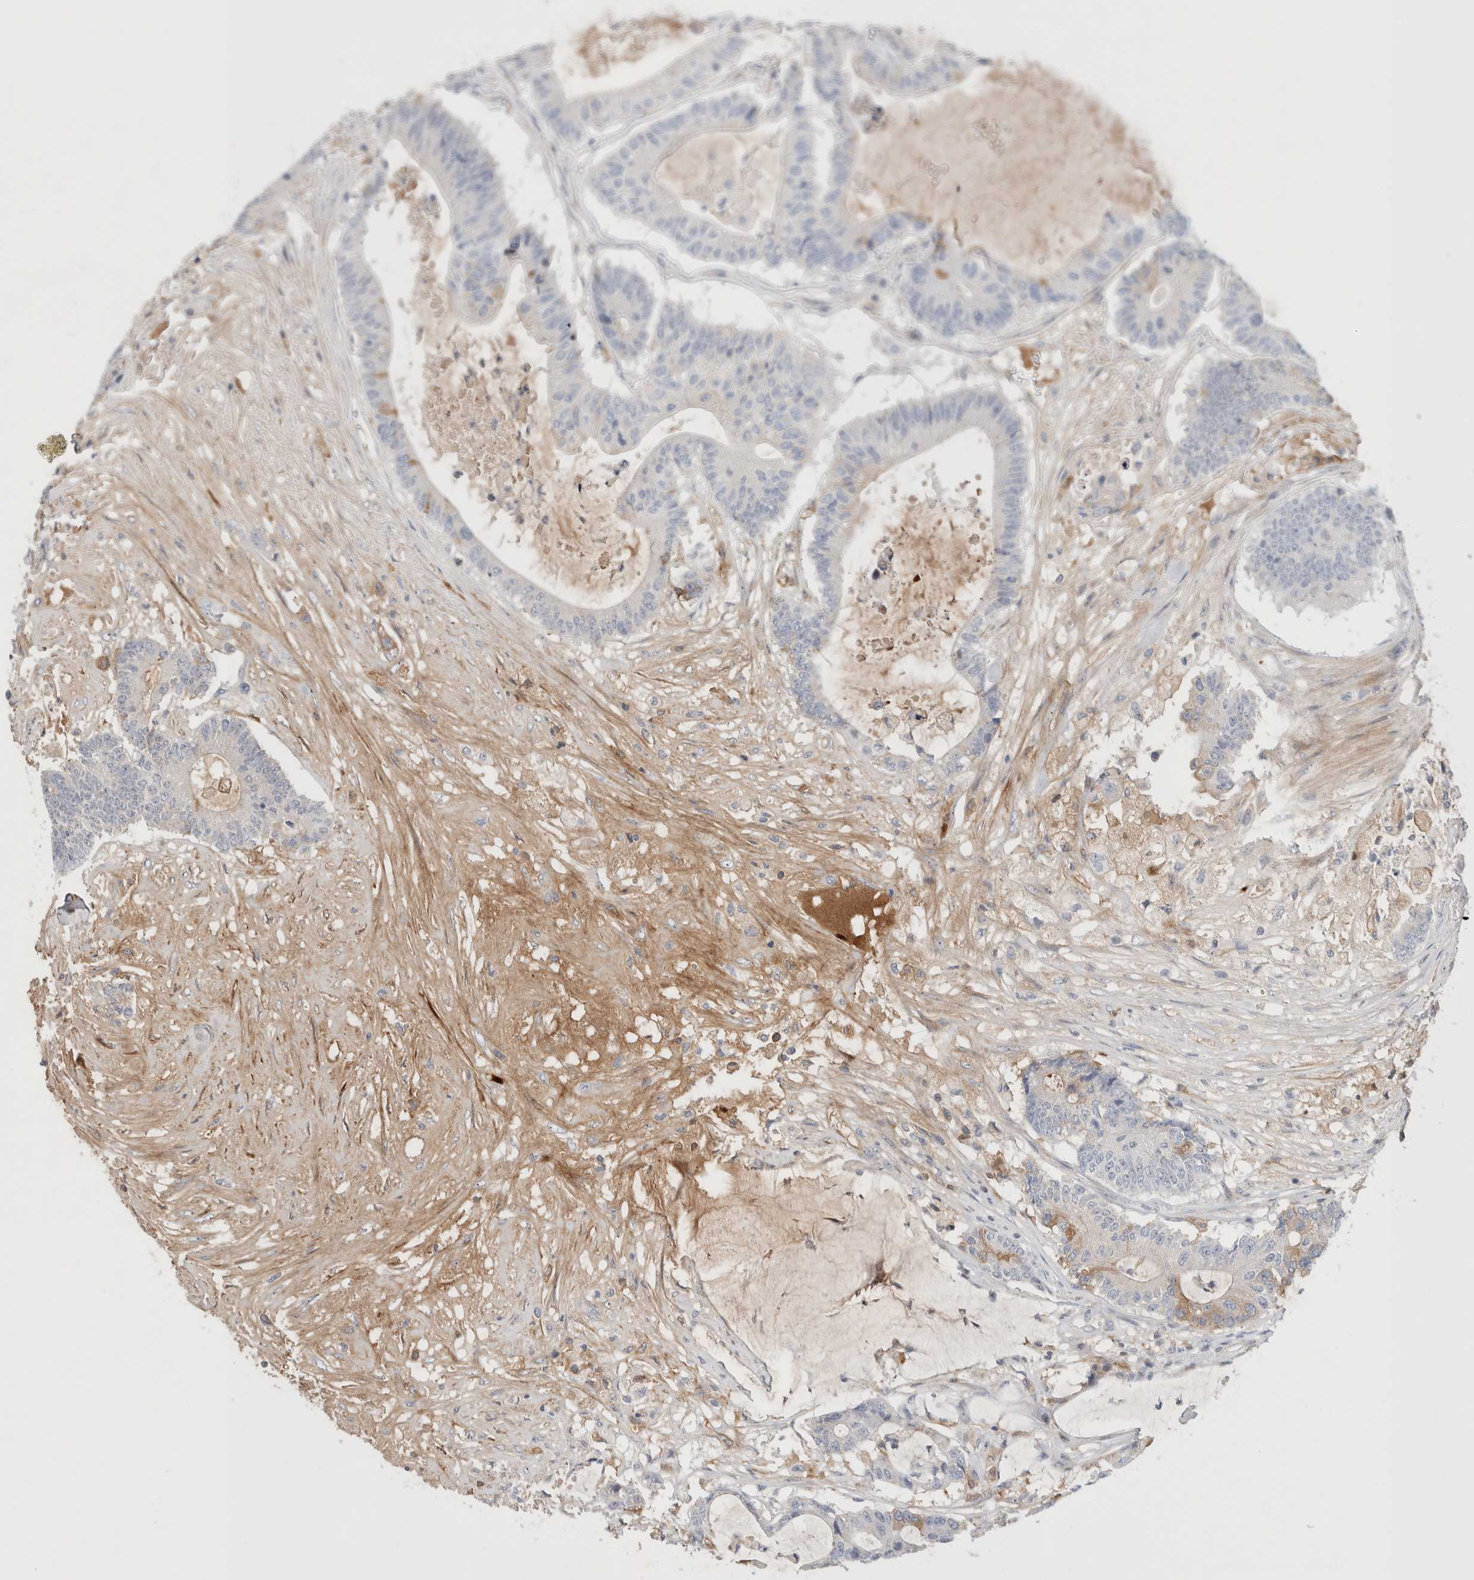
{"staining": {"intensity": "negative", "quantity": "none", "location": "none"}, "tissue": "colorectal cancer", "cell_type": "Tumor cells", "image_type": "cancer", "snomed": [{"axis": "morphology", "description": "Adenocarcinoma, NOS"}, {"axis": "topography", "description": "Colon"}], "caption": "This is a photomicrograph of immunohistochemistry staining of colorectal cancer, which shows no staining in tumor cells.", "gene": "ECHDC2", "patient": {"sex": "female", "age": 84}}